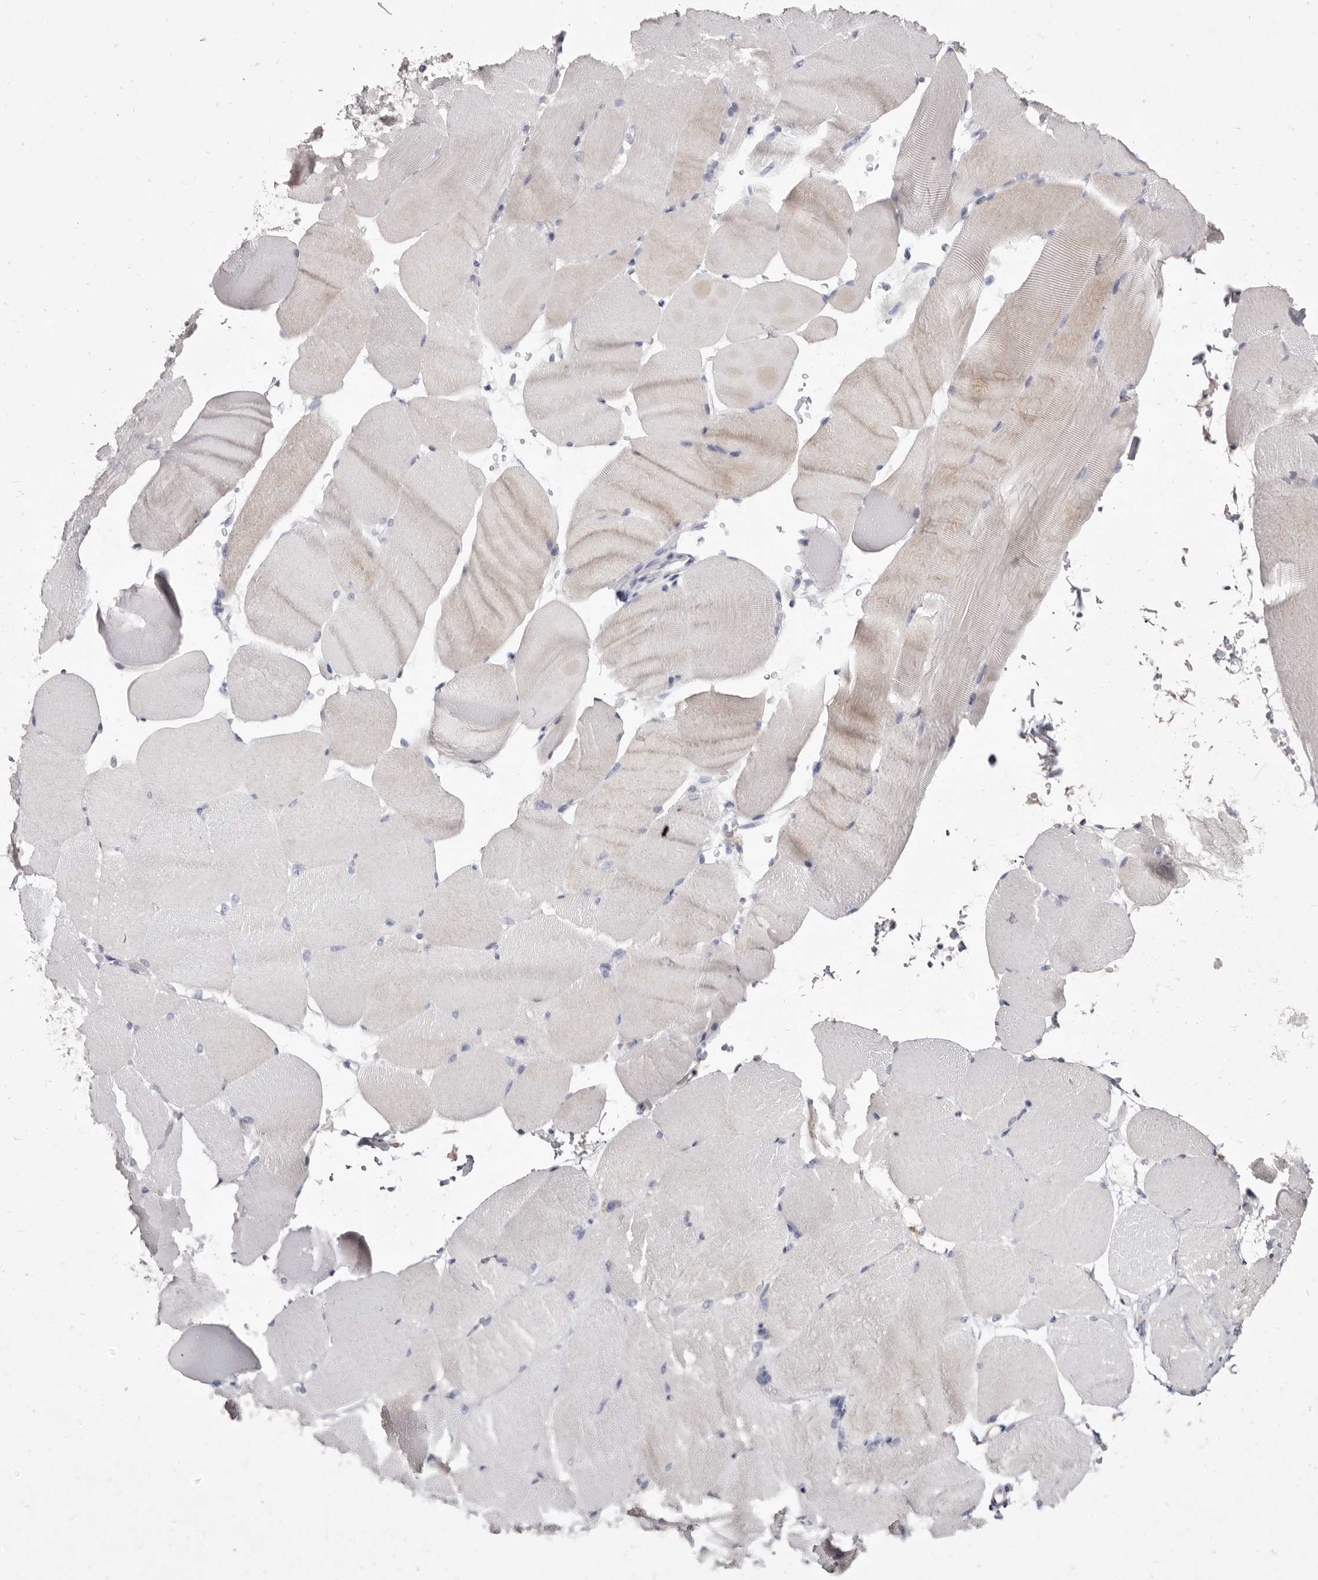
{"staining": {"intensity": "weak", "quantity": "<25%", "location": "cytoplasmic/membranous"}, "tissue": "skeletal muscle", "cell_type": "Myocytes", "image_type": "normal", "snomed": [{"axis": "morphology", "description": "Normal tissue, NOS"}, {"axis": "topography", "description": "Skeletal muscle"}, {"axis": "topography", "description": "Parathyroid gland"}], "caption": "This is an immunohistochemistry image of normal human skeletal muscle. There is no expression in myocytes.", "gene": "CYP2E1", "patient": {"sex": "female", "age": 37}}